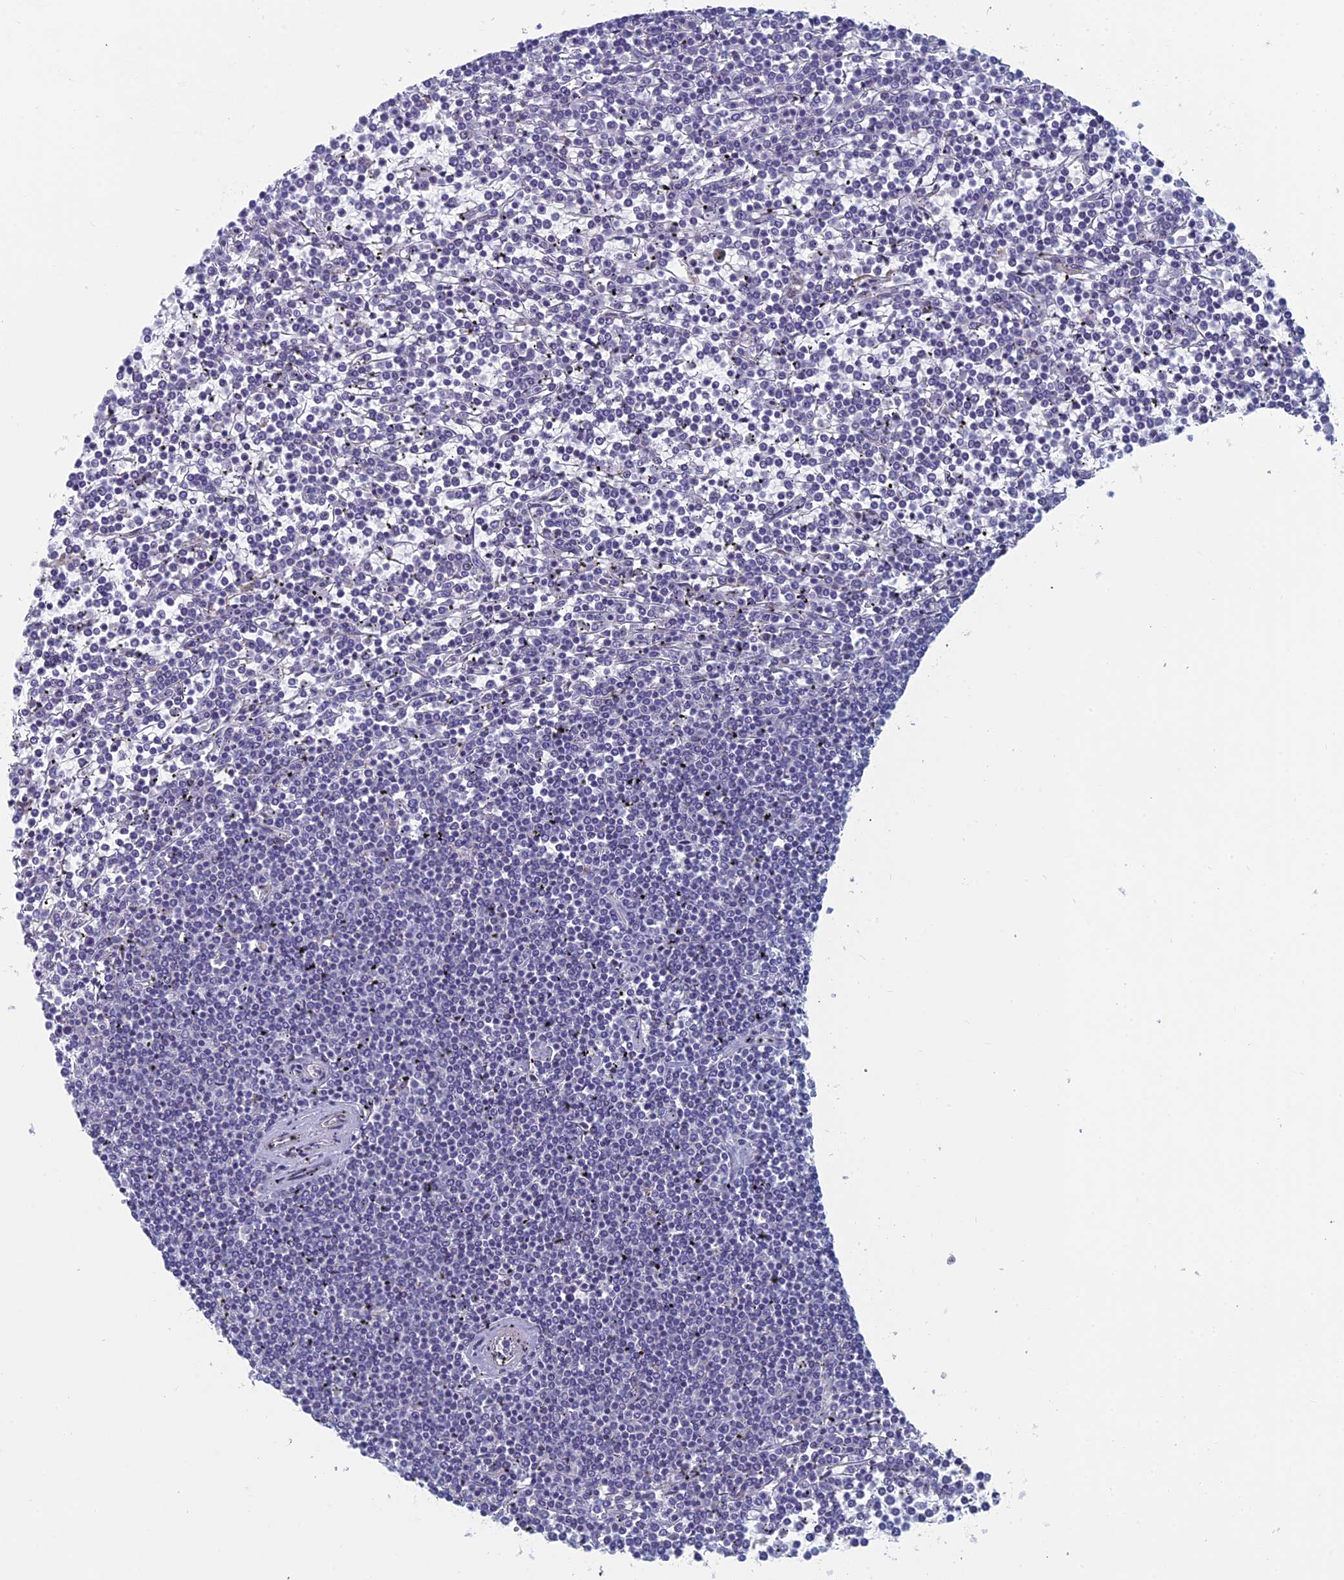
{"staining": {"intensity": "negative", "quantity": "none", "location": "none"}, "tissue": "lymphoma", "cell_type": "Tumor cells", "image_type": "cancer", "snomed": [{"axis": "morphology", "description": "Malignant lymphoma, non-Hodgkin's type, Low grade"}, {"axis": "topography", "description": "Spleen"}], "caption": "Protein analysis of lymphoma reveals no significant expression in tumor cells. The staining is performed using DAB brown chromogen with nuclei counter-stained in using hematoxylin.", "gene": "ALMS1", "patient": {"sex": "female", "age": 19}}